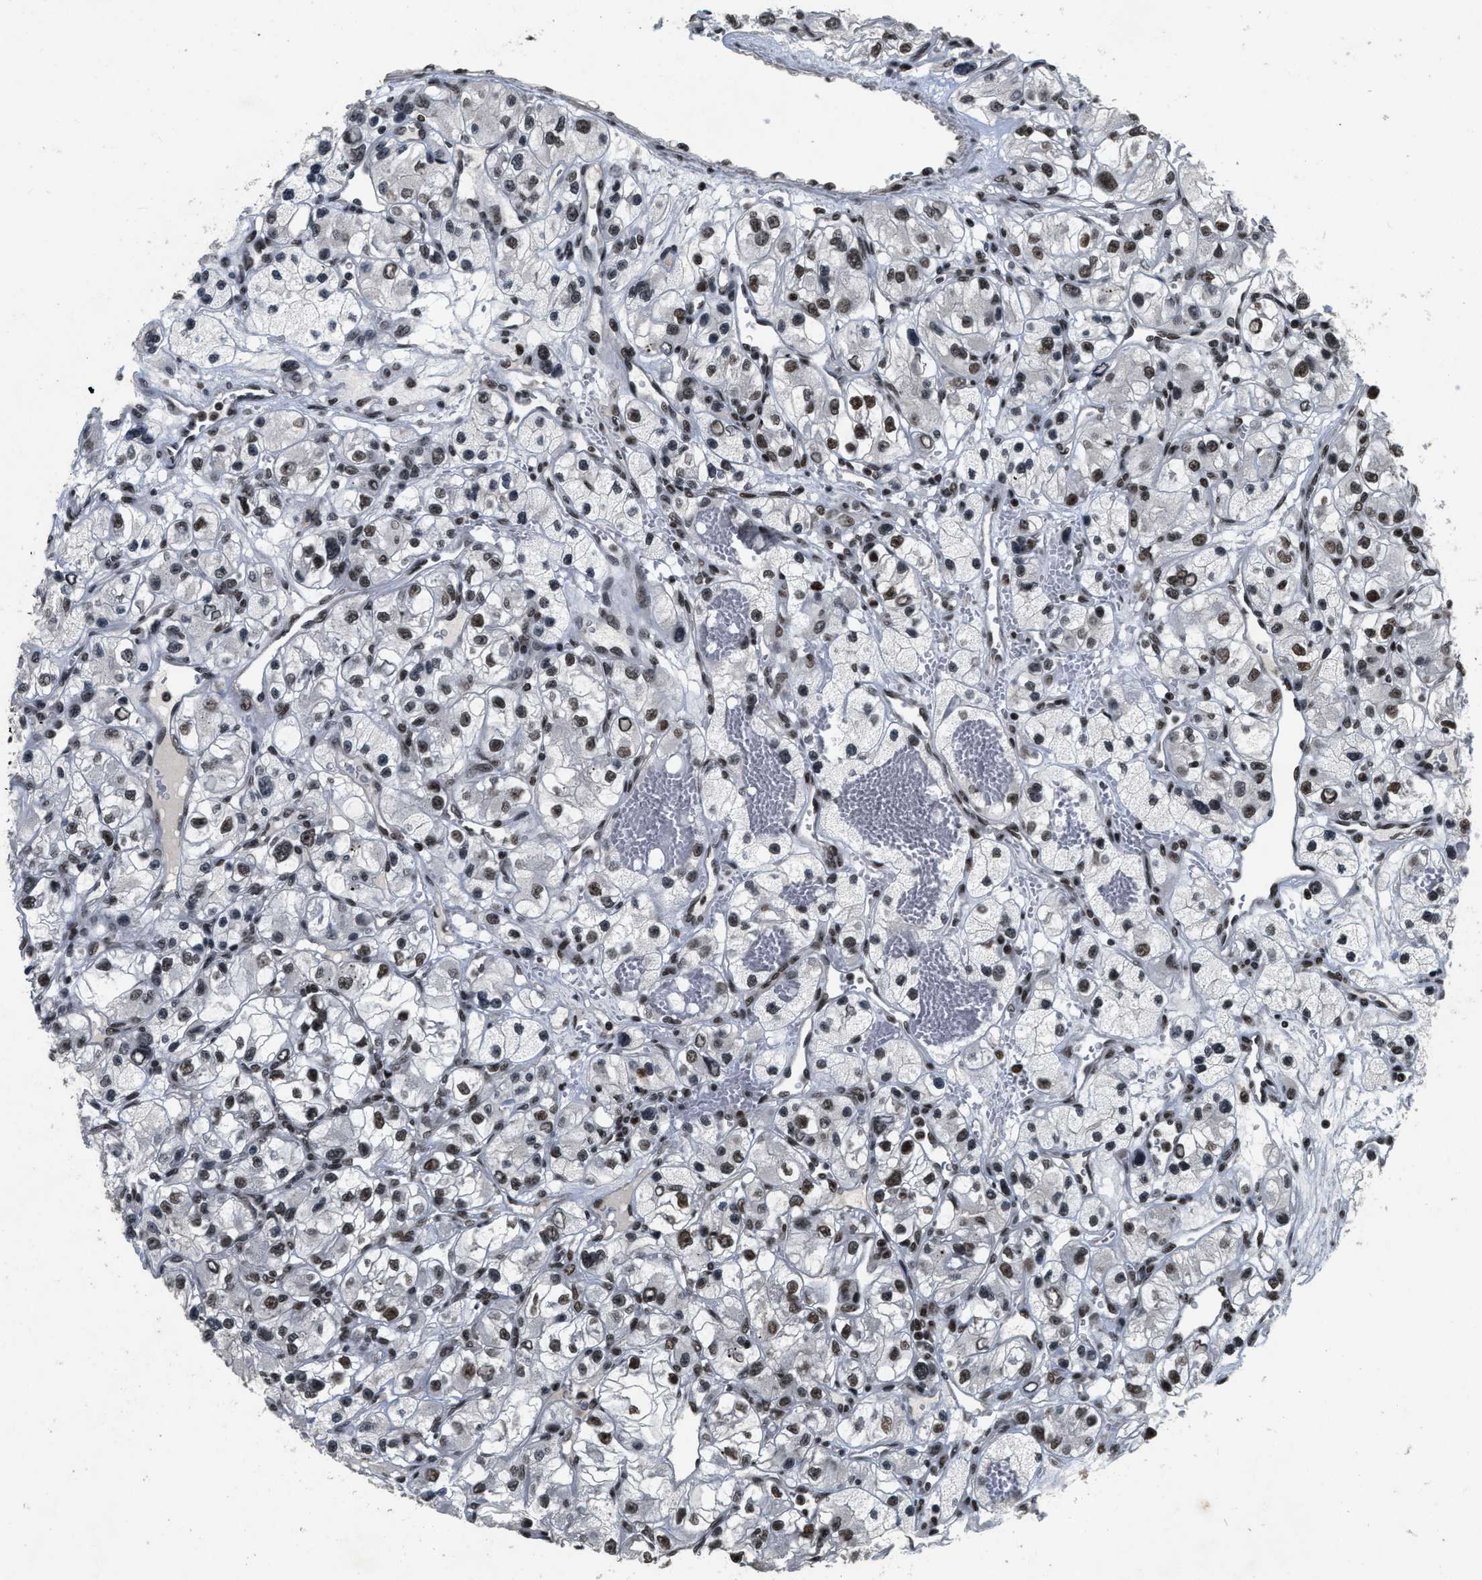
{"staining": {"intensity": "strong", "quantity": ">75%", "location": "nuclear"}, "tissue": "renal cancer", "cell_type": "Tumor cells", "image_type": "cancer", "snomed": [{"axis": "morphology", "description": "Adenocarcinoma, NOS"}, {"axis": "topography", "description": "Kidney"}], "caption": "Adenocarcinoma (renal) stained with IHC displays strong nuclear expression in about >75% of tumor cells. (Brightfield microscopy of DAB IHC at high magnification).", "gene": "SMARCB1", "patient": {"sex": "female", "age": 57}}